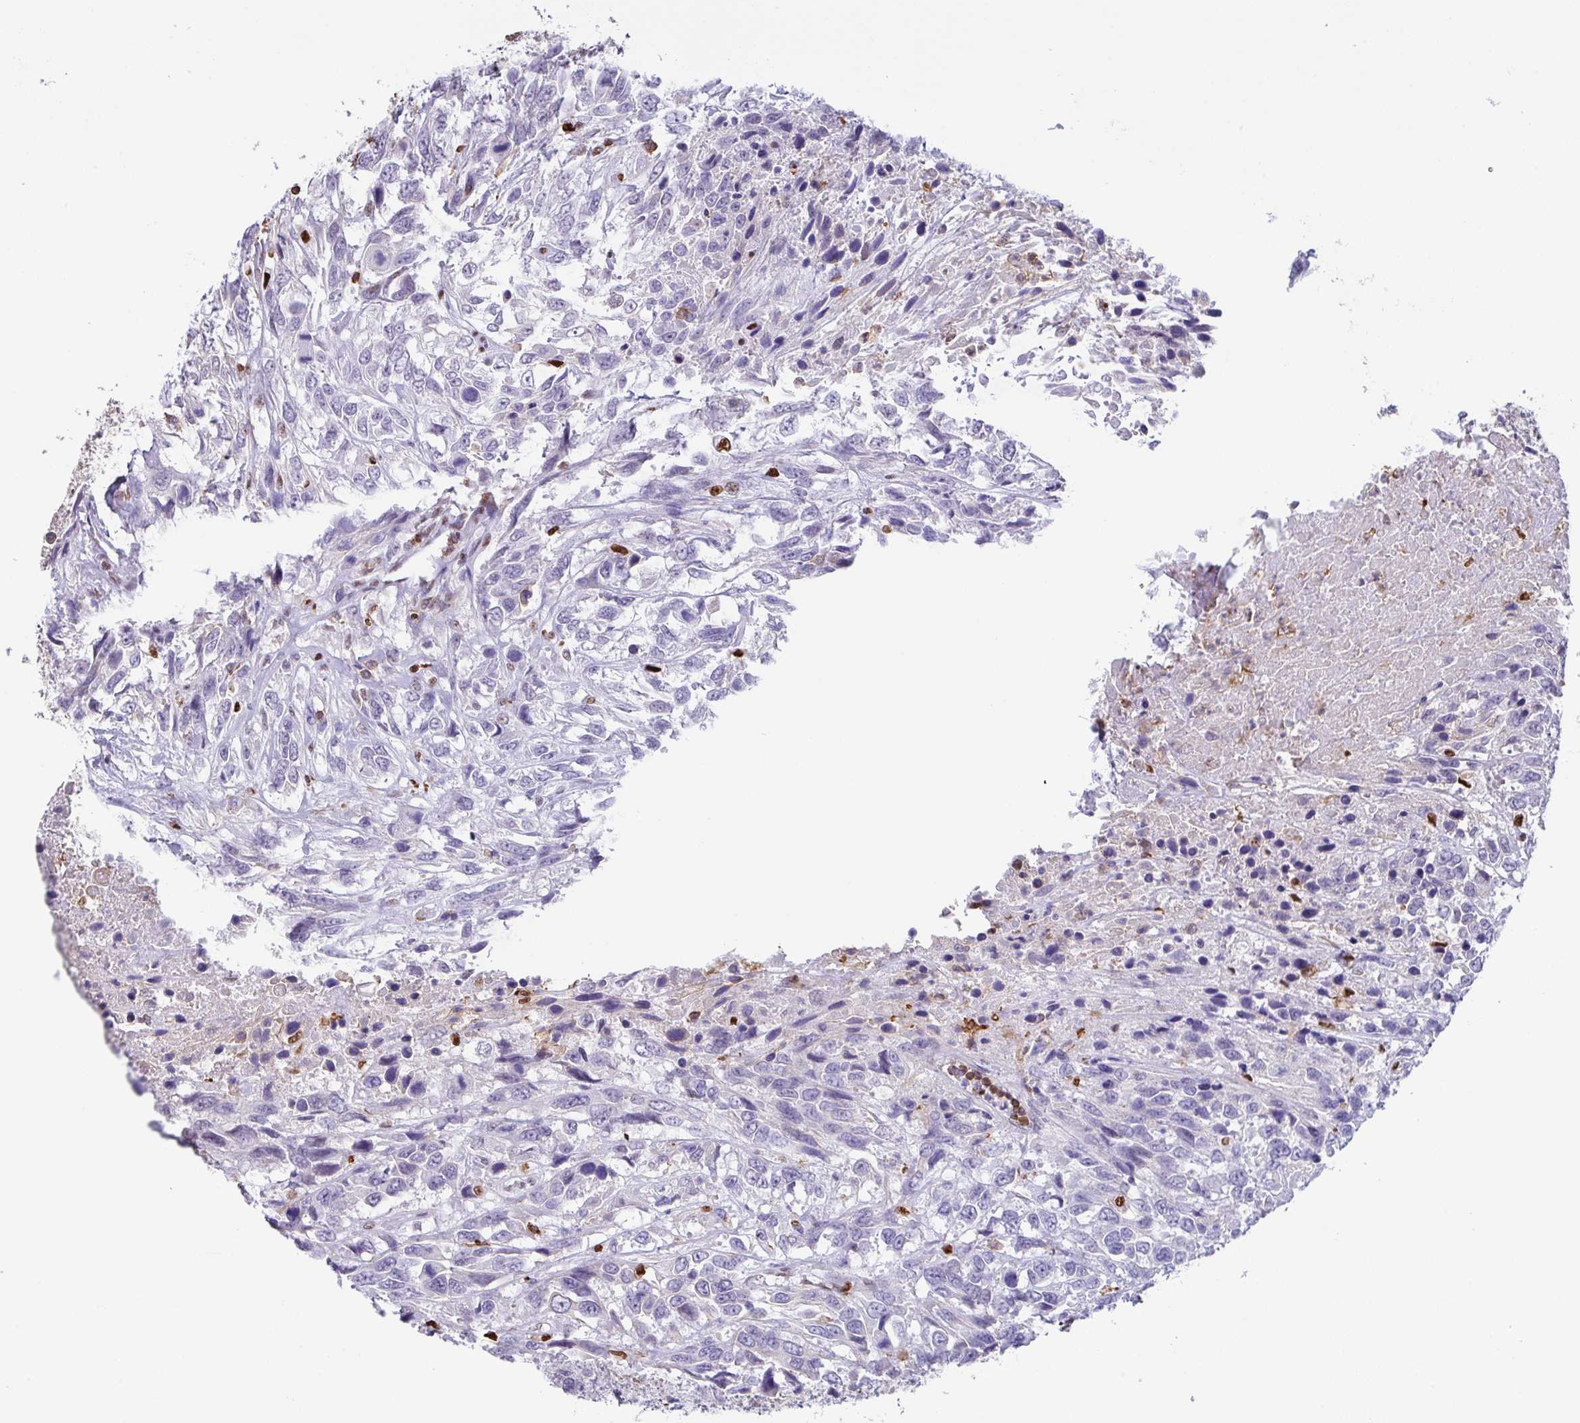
{"staining": {"intensity": "negative", "quantity": "none", "location": "none"}, "tissue": "urothelial cancer", "cell_type": "Tumor cells", "image_type": "cancer", "snomed": [{"axis": "morphology", "description": "Urothelial carcinoma, High grade"}, {"axis": "topography", "description": "Urinary bladder"}], "caption": "Immunohistochemical staining of human urothelial carcinoma (high-grade) demonstrates no significant staining in tumor cells.", "gene": "BTBD10", "patient": {"sex": "female", "age": 70}}